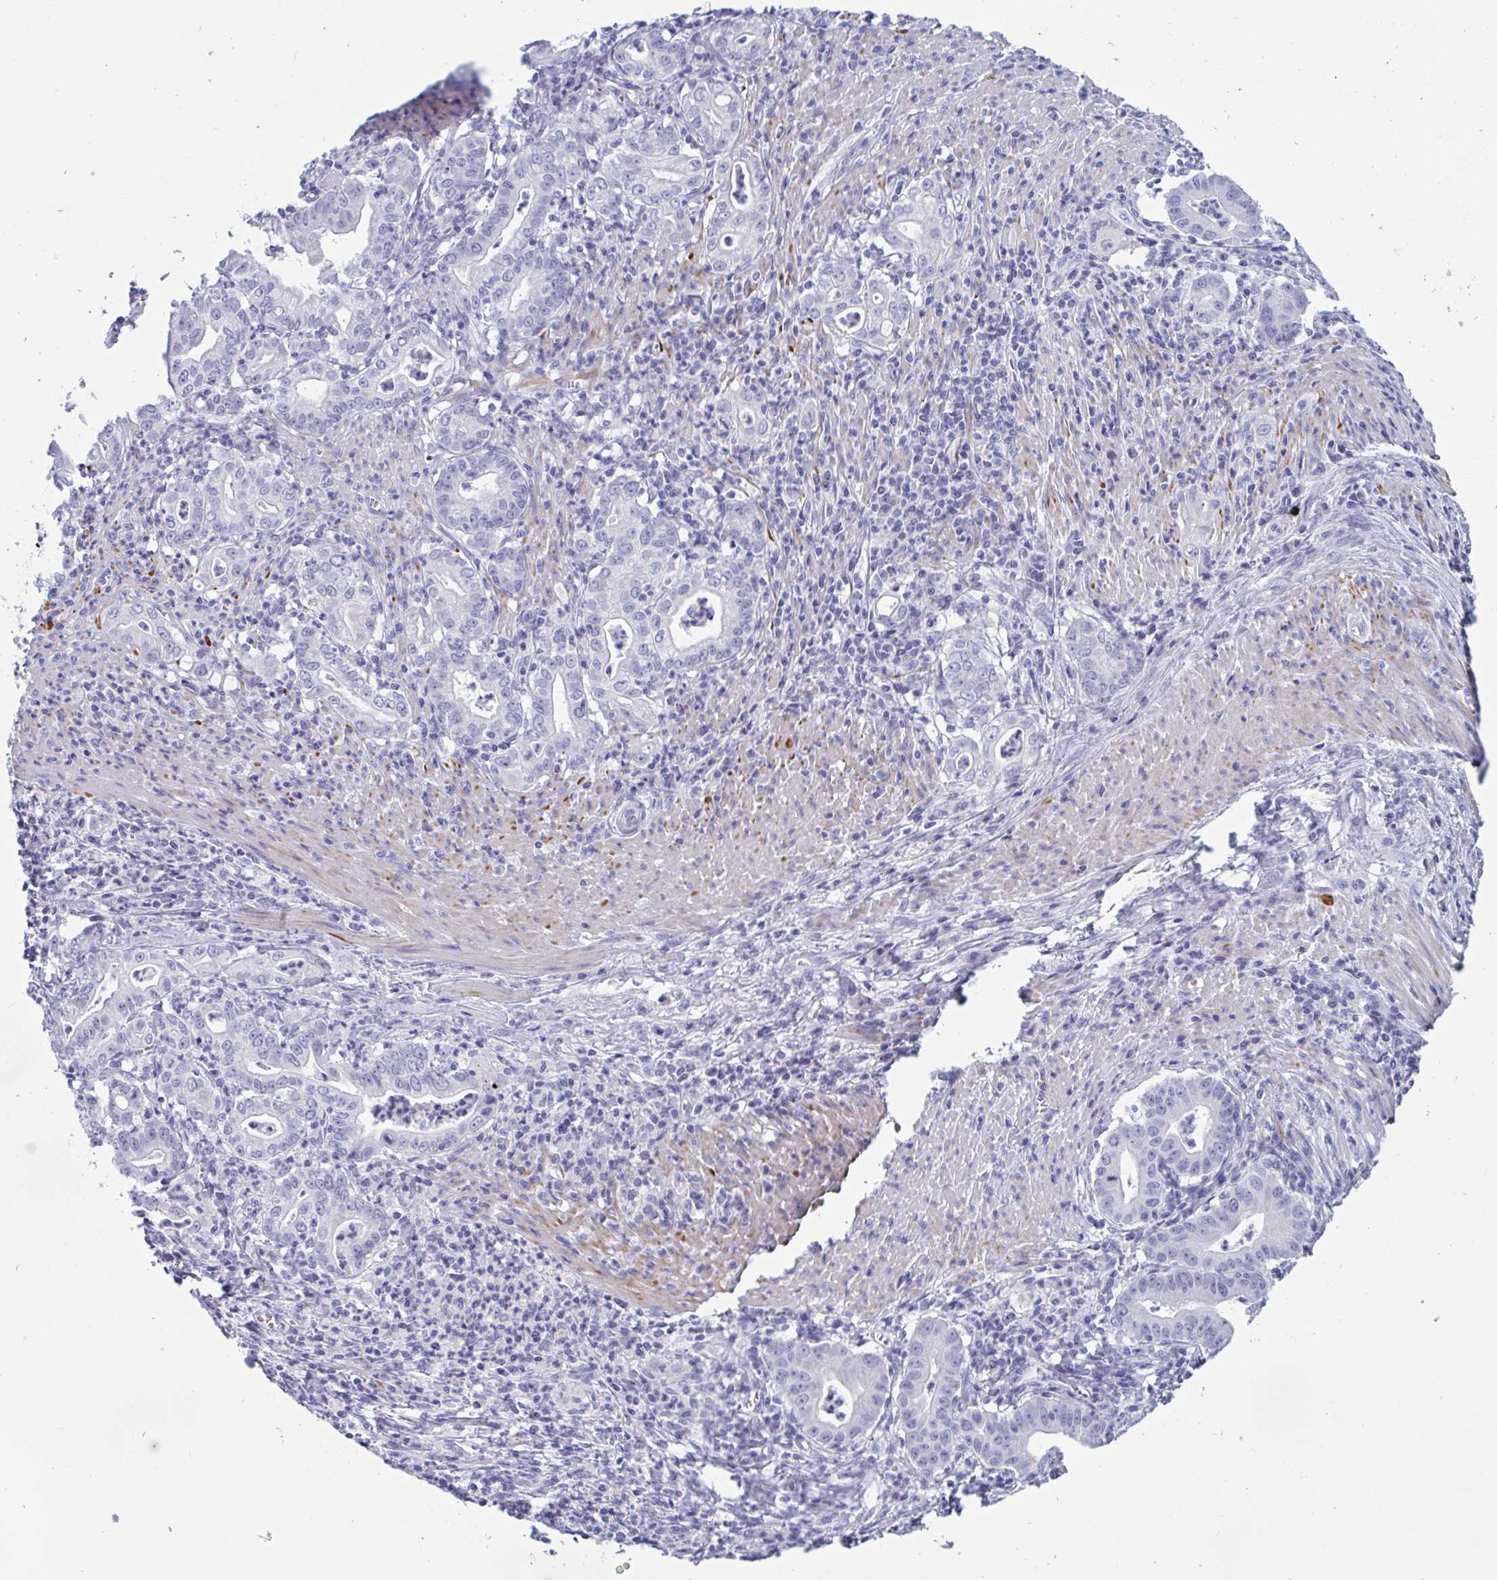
{"staining": {"intensity": "negative", "quantity": "none", "location": "none"}, "tissue": "stomach cancer", "cell_type": "Tumor cells", "image_type": "cancer", "snomed": [{"axis": "morphology", "description": "Adenocarcinoma, NOS"}, {"axis": "topography", "description": "Stomach, upper"}], "caption": "Human stomach adenocarcinoma stained for a protein using IHC exhibits no expression in tumor cells.", "gene": "OXLD1", "patient": {"sex": "female", "age": 79}}